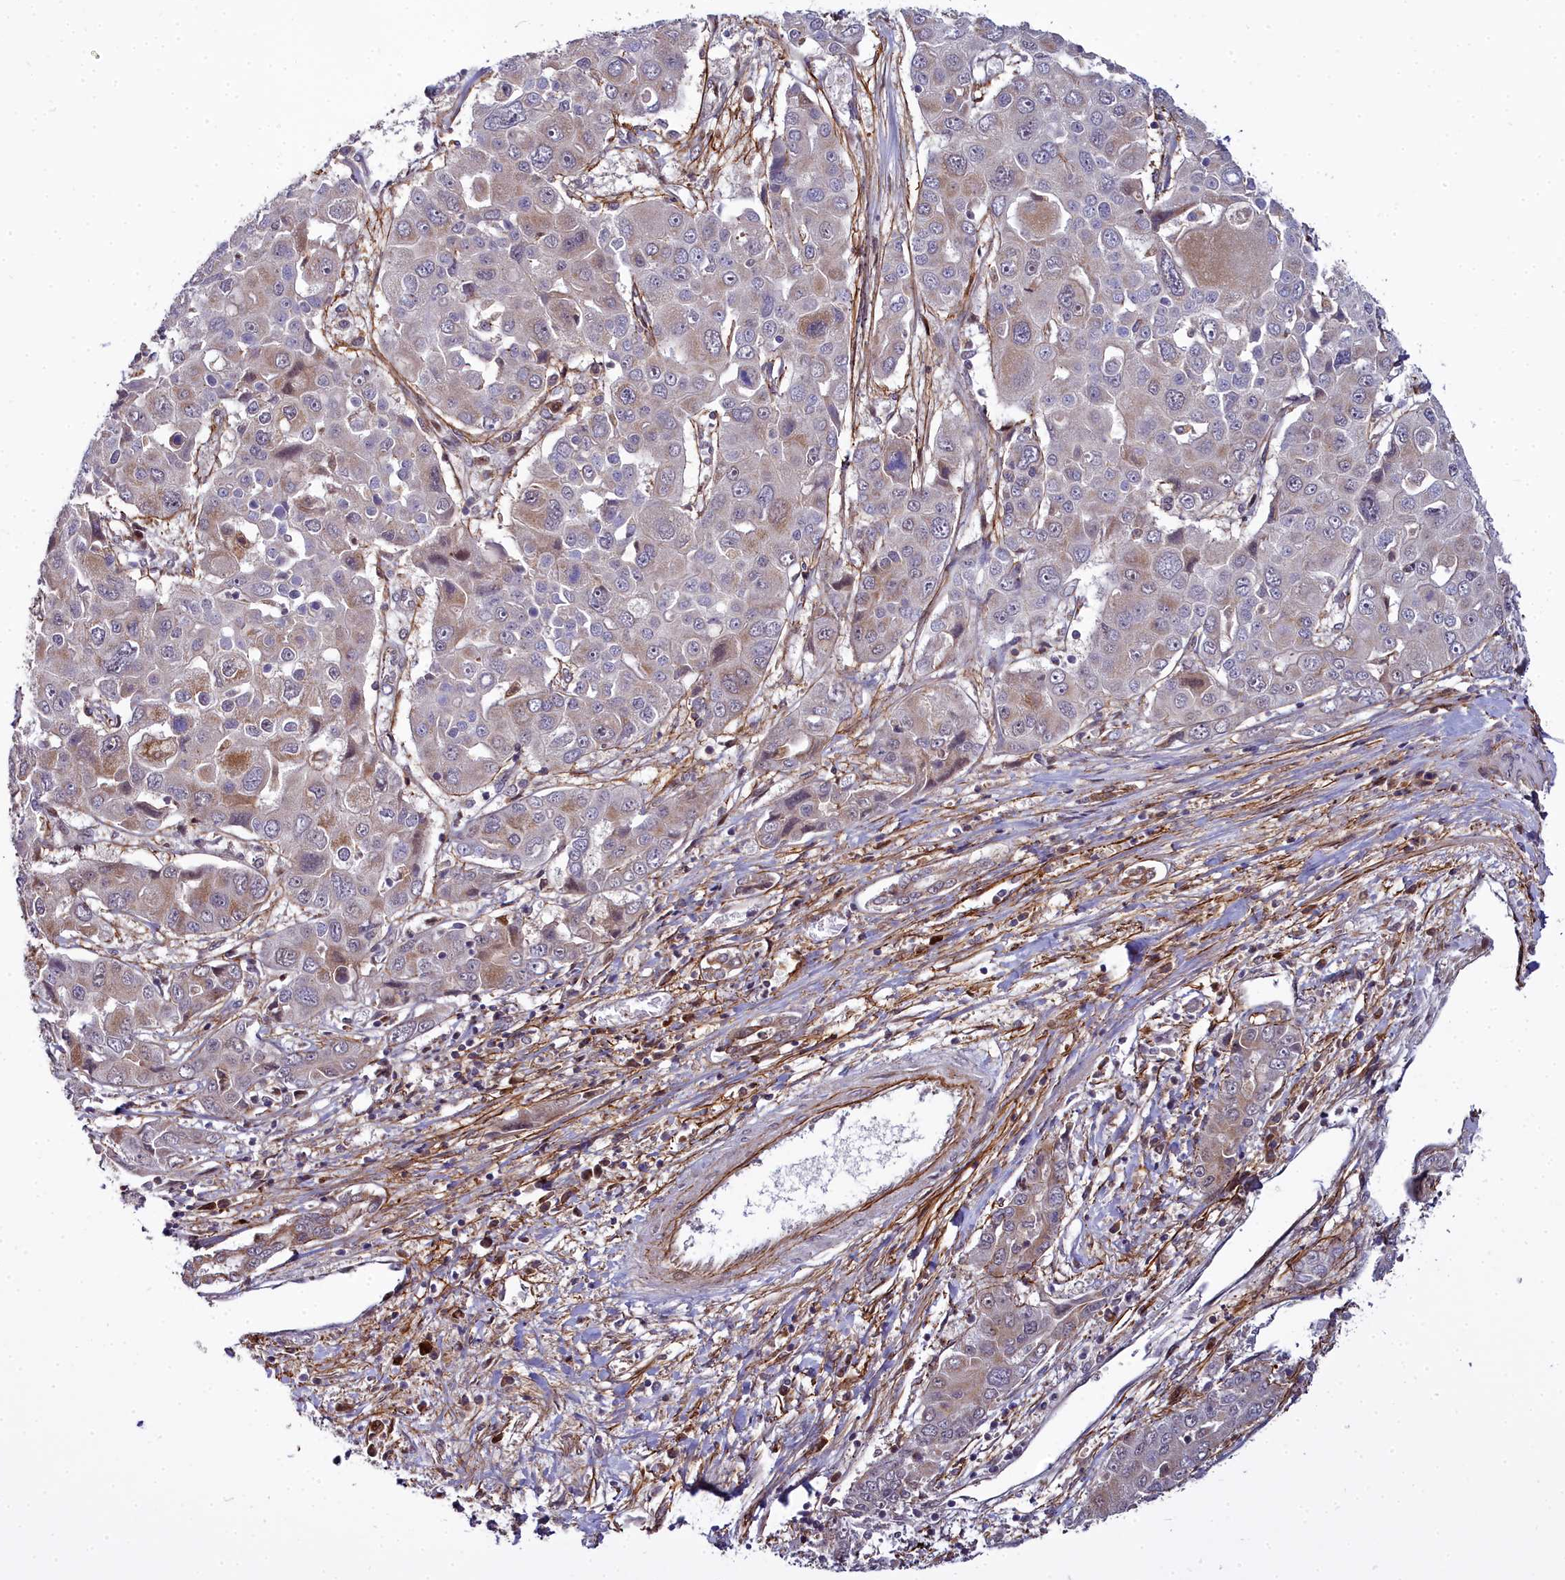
{"staining": {"intensity": "moderate", "quantity": "<25%", "location": "cytoplasmic/membranous"}, "tissue": "liver cancer", "cell_type": "Tumor cells", "image_type": "cancer", "snomed": [{"axis": "morphology", "description": "Cholangiocarcinoma"}, {"axis": "topography", "description": "Liver"}], "caption": "Immunohistochemistry (IHC) (DAB) staining of liver cancer demonstrates moderate cytoplasmic/membranous protein expression in about <25% of tumor cells.", "gene": "MRPS11", "patient": {"sex": "male", "age": 67}}